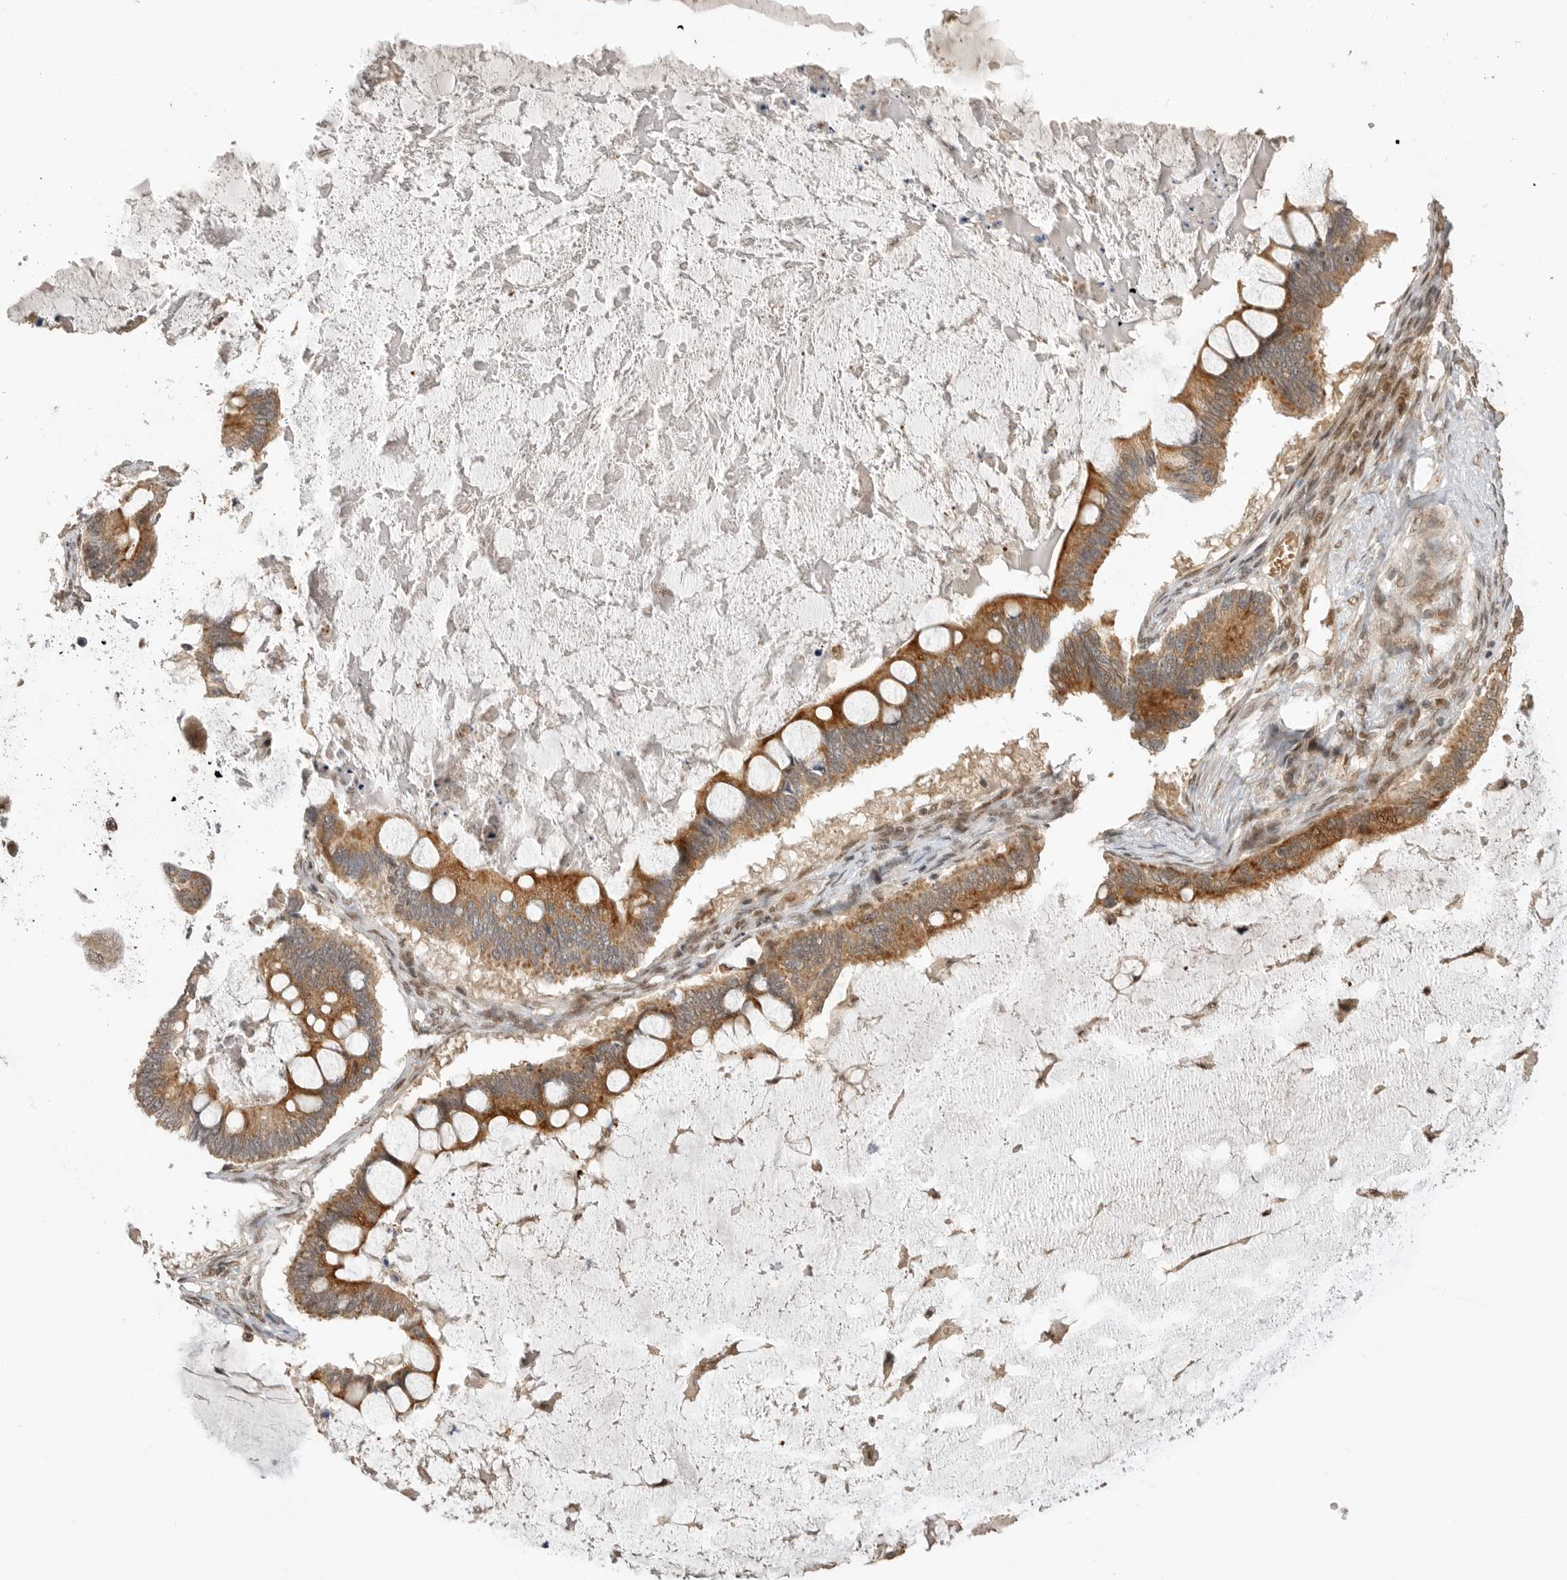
{"staining": {"intensity": "moderate", "quantity": ">75%", "location": "cytoplasmic/membranous"}, "tissue": "ovarian cancer", "cell_type": "Tumor cells", "image_type": "cancer", "snomed": [{"axis": "morphology", "description": "Cystadenocarcinoma, mucinous, NOS"}, {"axis": "topography", "description": "Ovary"}], "caption": "Immunohistochemical staining of ovarian cancer (mucinous cystadenocarcinoma) exhibits medium levels of moderate cytoplasmic/membranous positivity in approximately >75% of tumor cells.", "gene": "ALKAL1", "patient": {"sex": "female", "age": 61}}